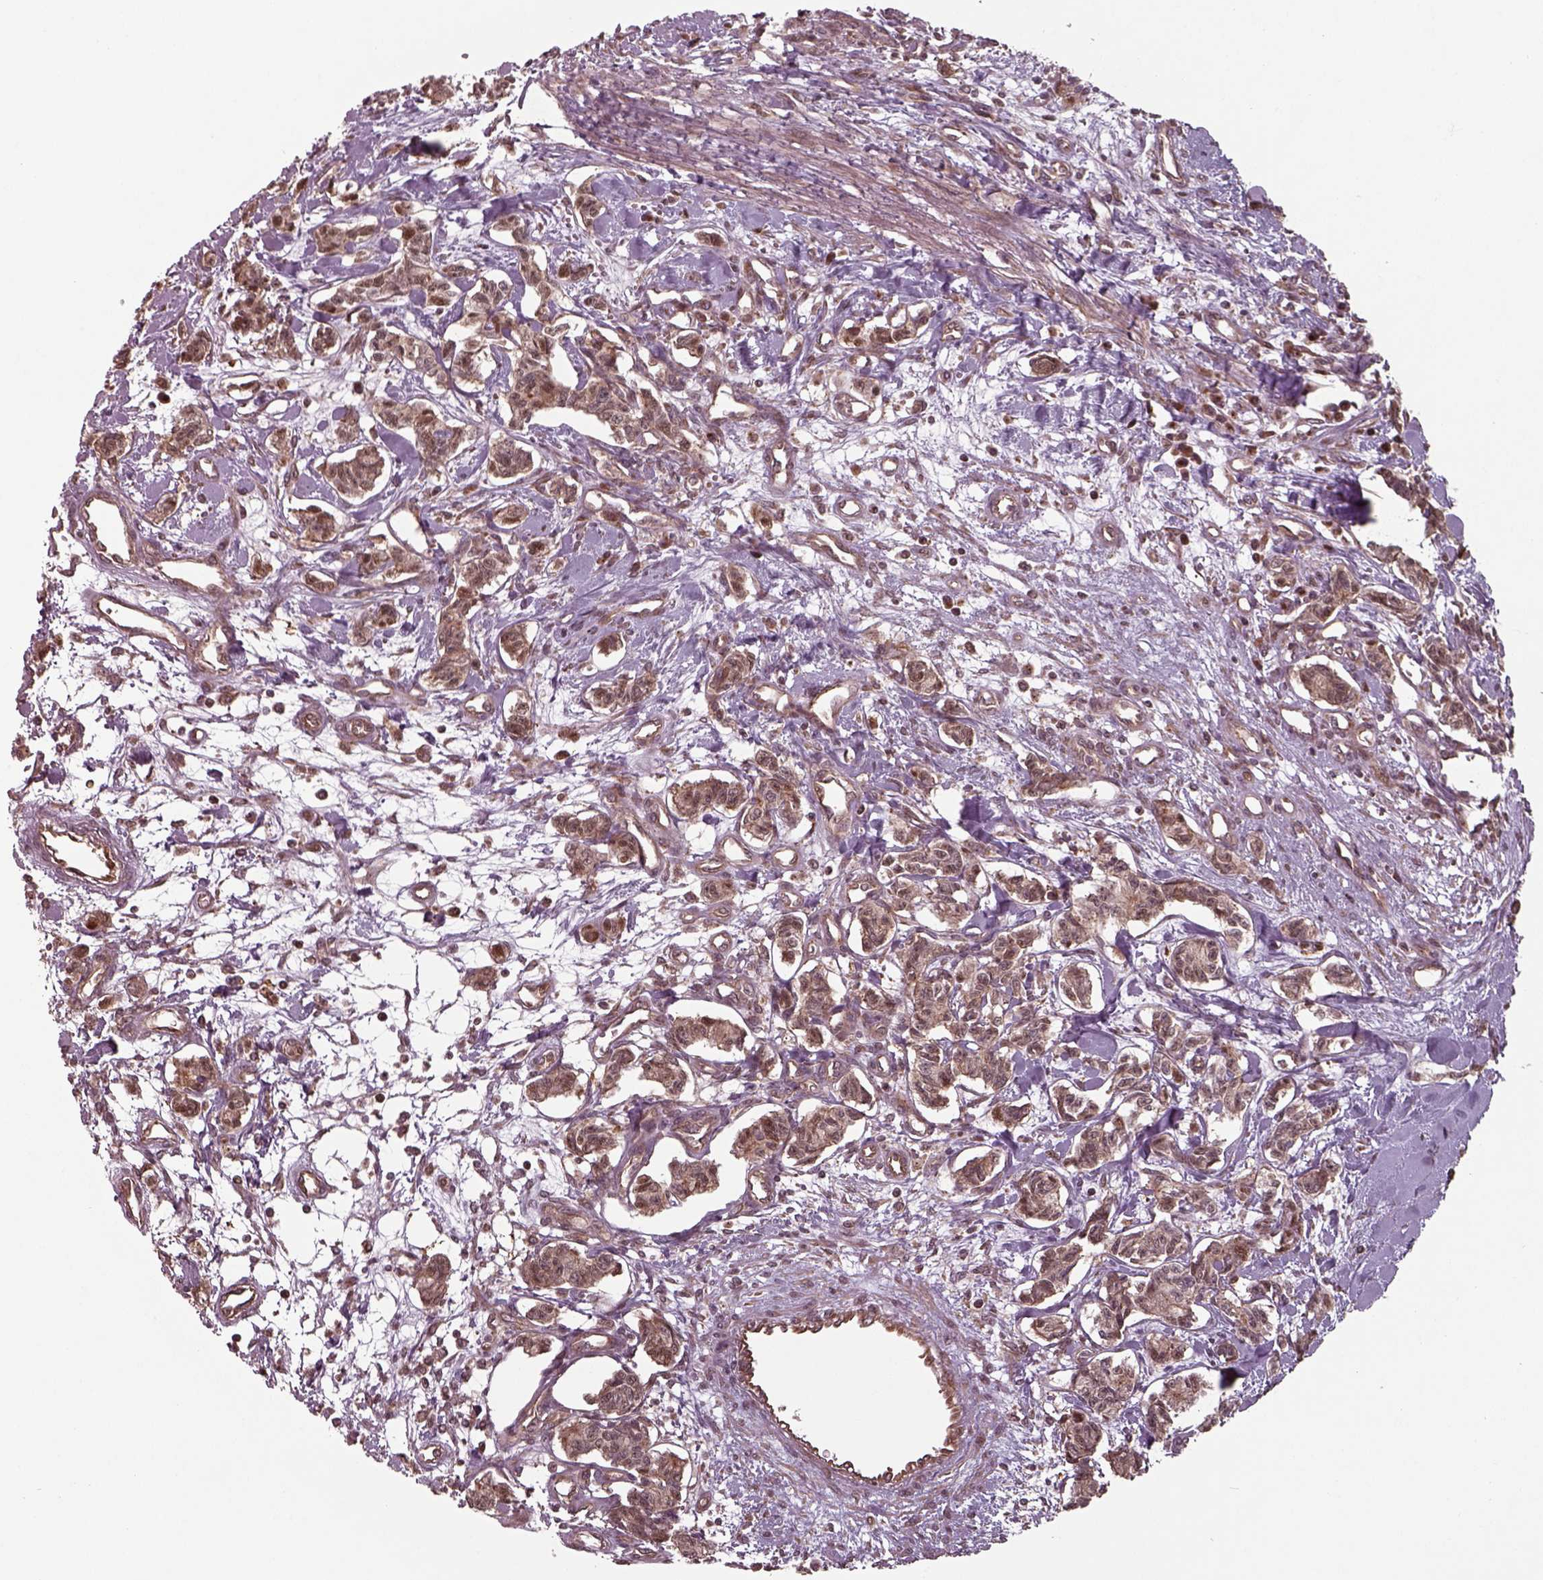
{"staining": {"intensity": "moderate", "quantity": ">75%", "location": "cytoplasmic/membranous"}, "tissue": "carcinoid", "cell_type": "Tumor cells", "image_type": "cancer", "snomed": [{"axis": "morphology", "description": "Carcinoid, malignant, NOS"}, {"axis": "topography", "description": "Kidney"}], "caption": "Approximately >75% of tumor cells in human carcinoid exhibit moderate cytoplasmic/membranous protein positivity as visualized by brown immunohistochemical staining.", "gene": "CHMP3", "patient": {"sex": "female", "age": 41}}